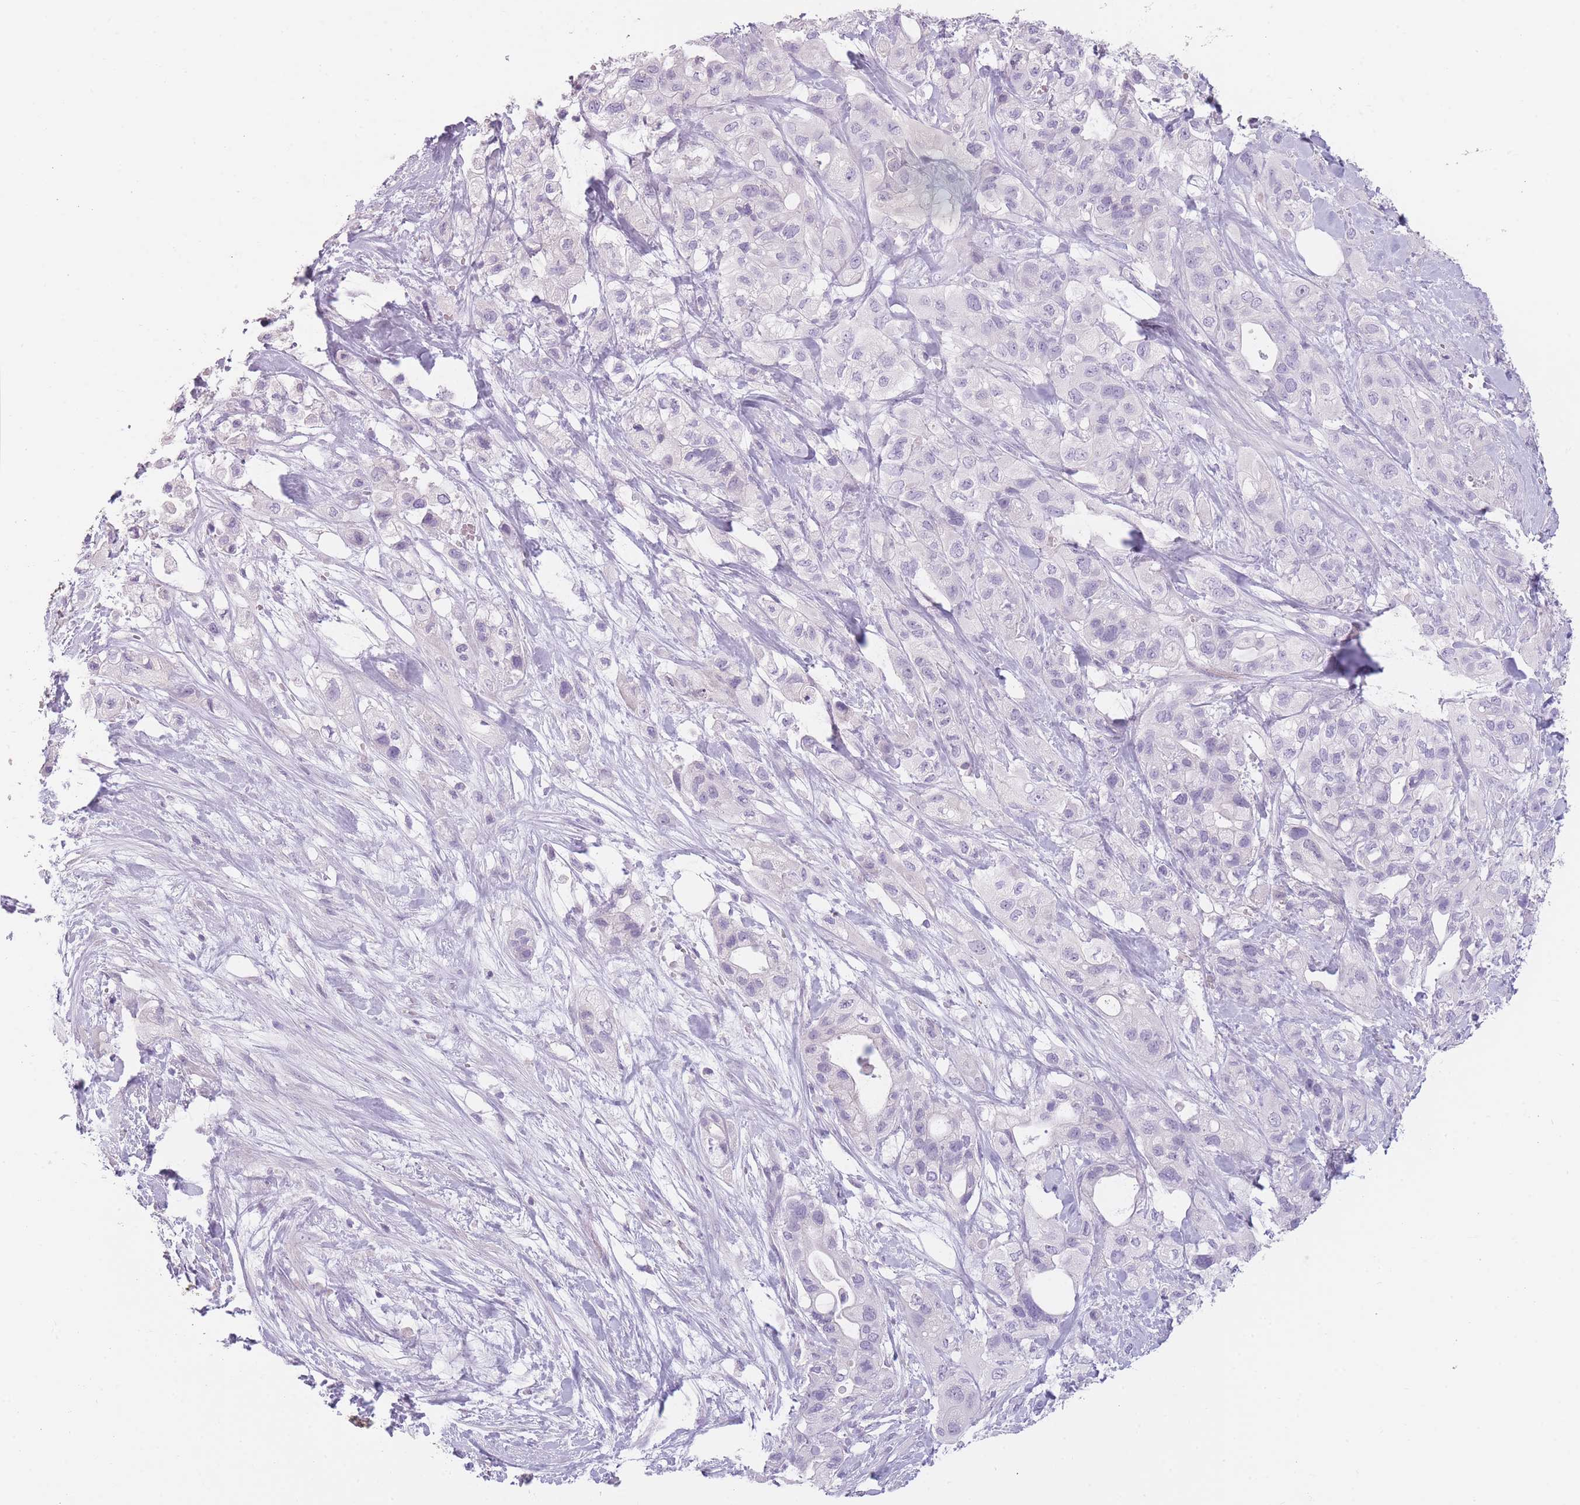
{"staining": {"intensity": "negative", "quantity": "none", "location": "none"}, "tissue": "pancreatic cancer", "cell_type": "Tumor cells", "image_type": "cancer", "snomed": [{"axis": "morphology", "description": "Adenocarcinoma, NOS"}, {"axis": "topography", "description": "Pancreas"}], "caption": "Immunohistochemistry photomicrograph of neoplastic tissue: adenocarcinoma (pancreatic) stained with DAB (3,3'-diaminobenzidine) demonstrates no significant protein expression in tumor cells. Brightfield microscopy of immunohistochemistry (IHC) stained with DAB (3,3'-diaminobenzidine) (brown) and hematoxylin (blue), captured at high magnification.", "gene": "TMEM236", "patient": {"sex": "male", "age": 44}}